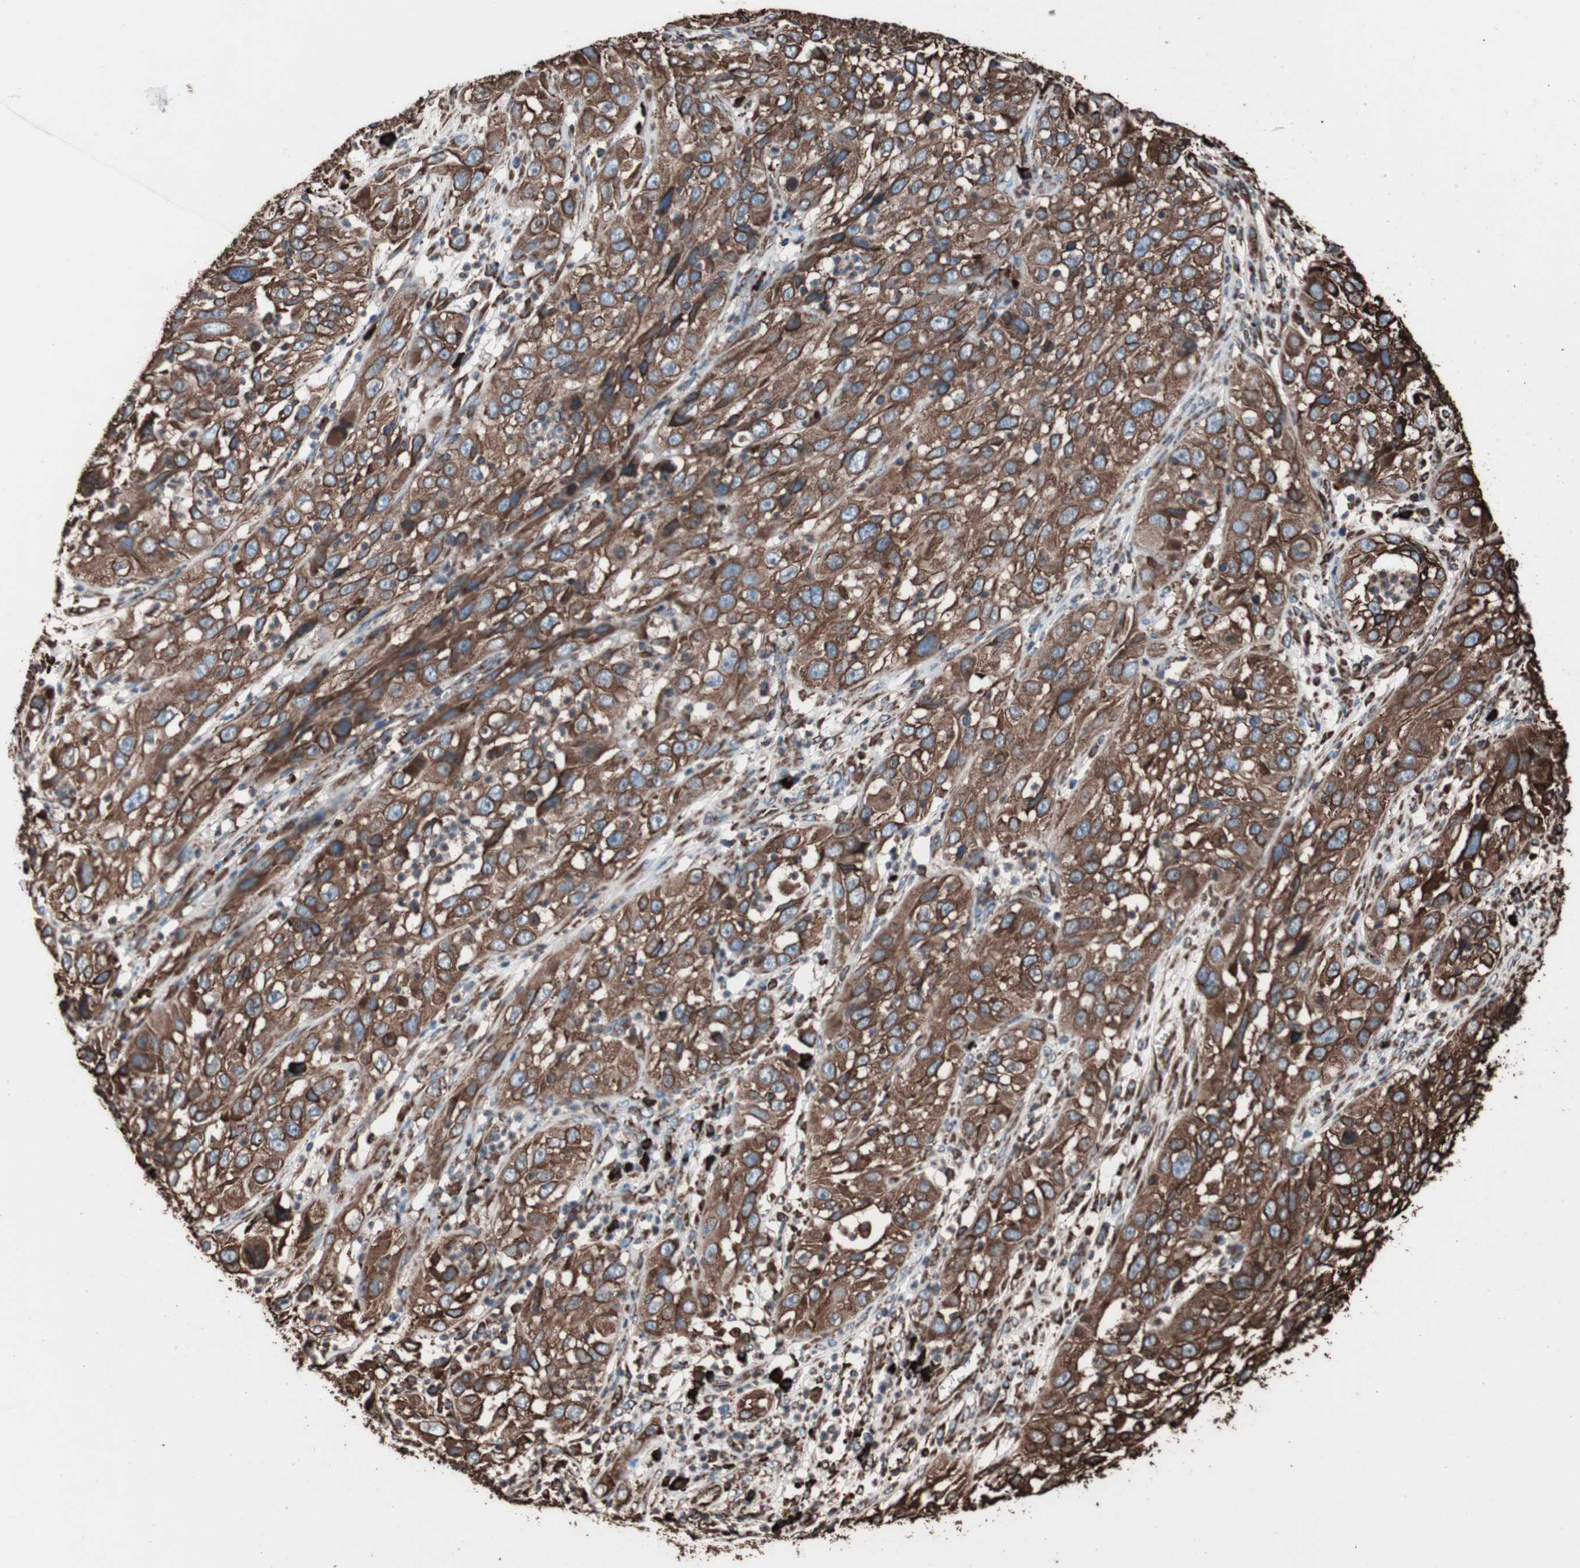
{"staining": {"intensity": "strong", "quantity": ">75%", "location": "cytoplasmic/membranous"}, "tissue": "cervical cancer", "cell_type": "Tumor cells", "image_type": "cancer", "snomed": [{"axis": "morphology", "description": "Squamous cell carcinoma, NOS"}, {"axis": "topography", "description": "Cervix"}], "caption": "IHC image of human squamous cell carcinoma (cervical) stained for a protein (brown), which displays high levels of strong cytoplasmic/membranous positivity in about >75% of tumor cells.", "gene": "HSP90B1", "patient": {"sex": "female", "age": 32}}